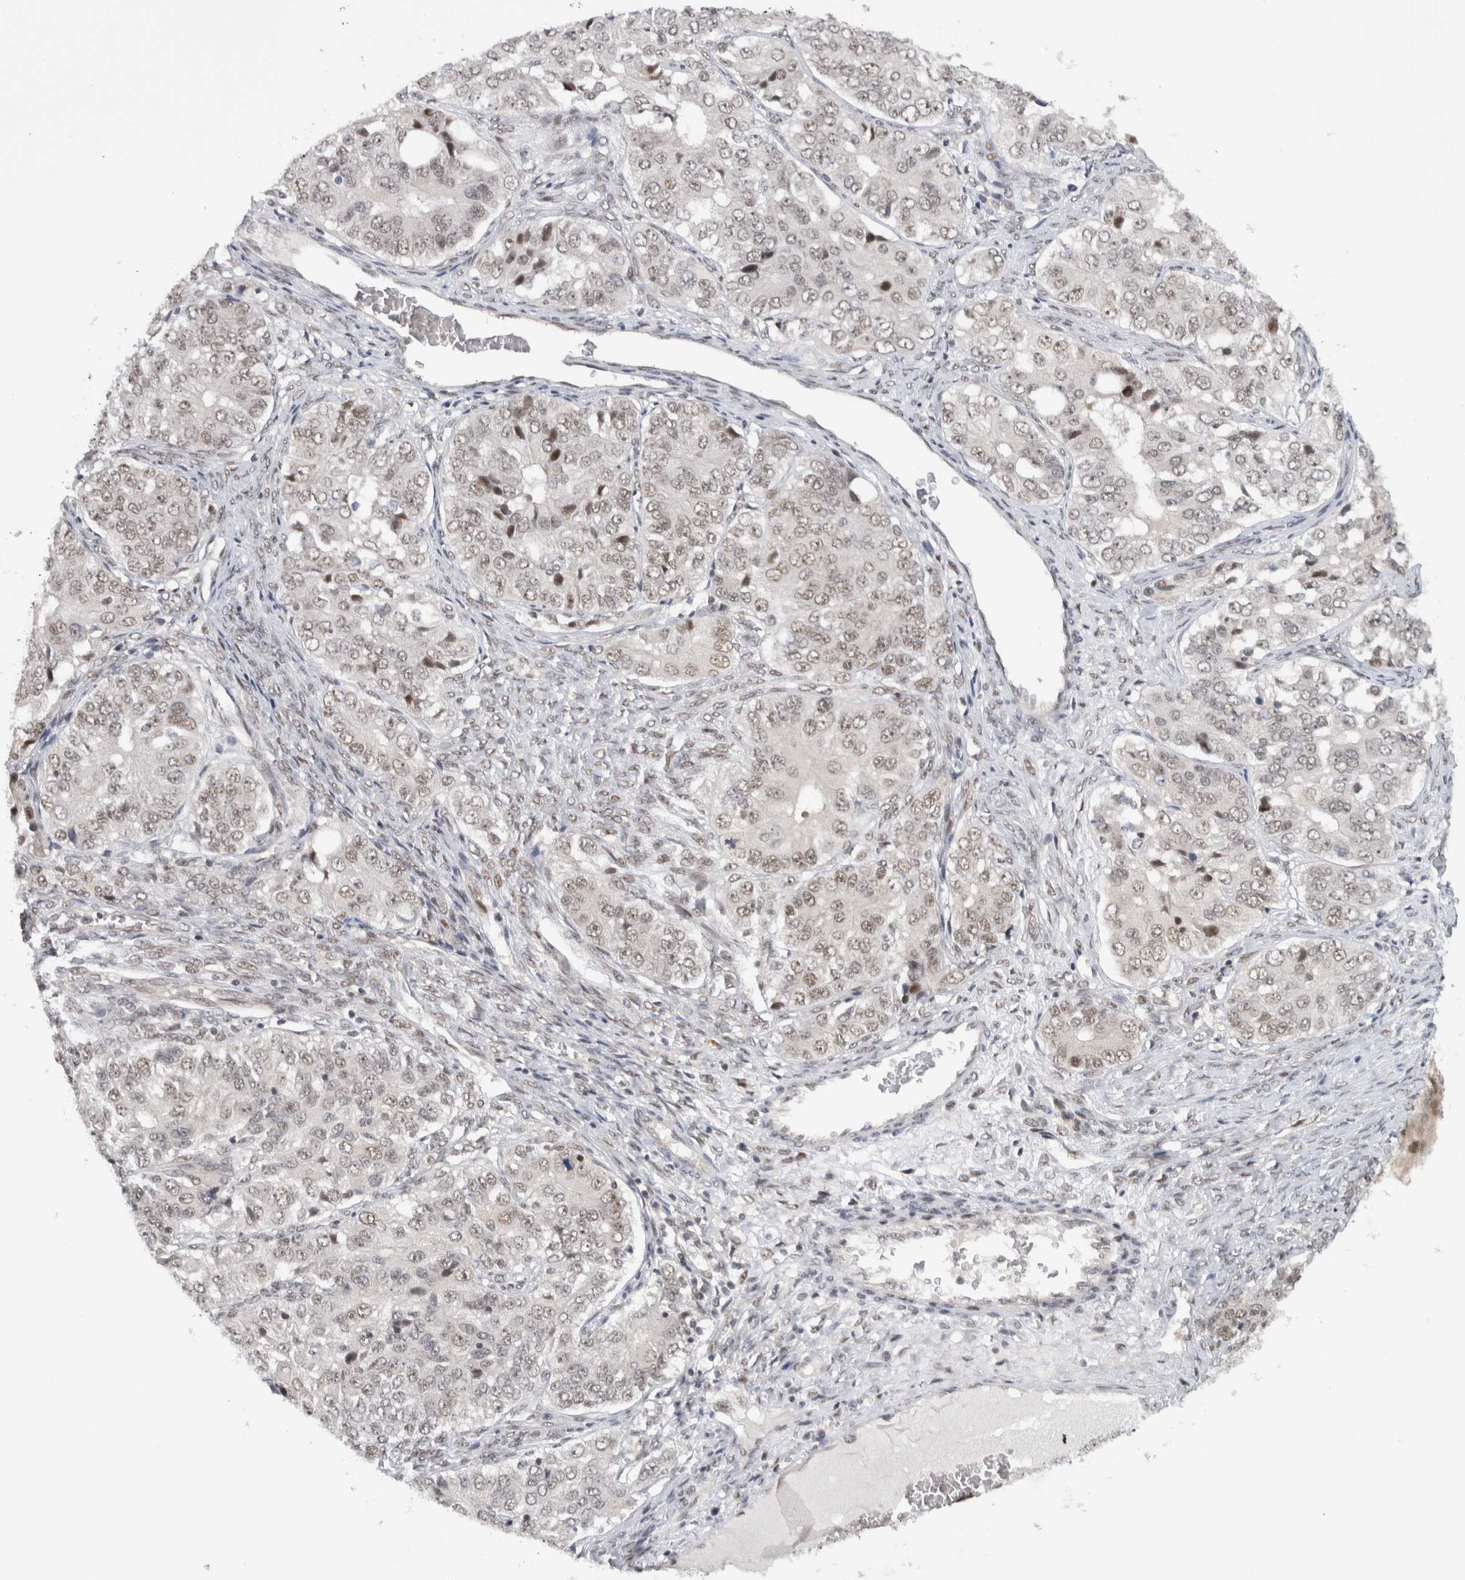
{"staining": {"intensity": "weak", "quantity": ">75%", "location": "nuclear"}, "tissue": "ovarian cancer", "cell_type": "Tumor cells", "image_type": "cancer", "snomed": [{"axis": "morphology", "description": "Carcinoma, endometroid"}, {"axis": "topography", "description": "Ovary"}], "caption": "Immunohistochemistry (IHC) micrograph of neoplastic tissue: human ovarian cancer (endometroid carcinoma) stained using IHC demonstrates low levels of weak protein expression localized specifically in the nuclear of tumor cells, appearing as a nuclear brown color.", "gene": "HESX1", "patient": {"sex": "female", "age": 51}}